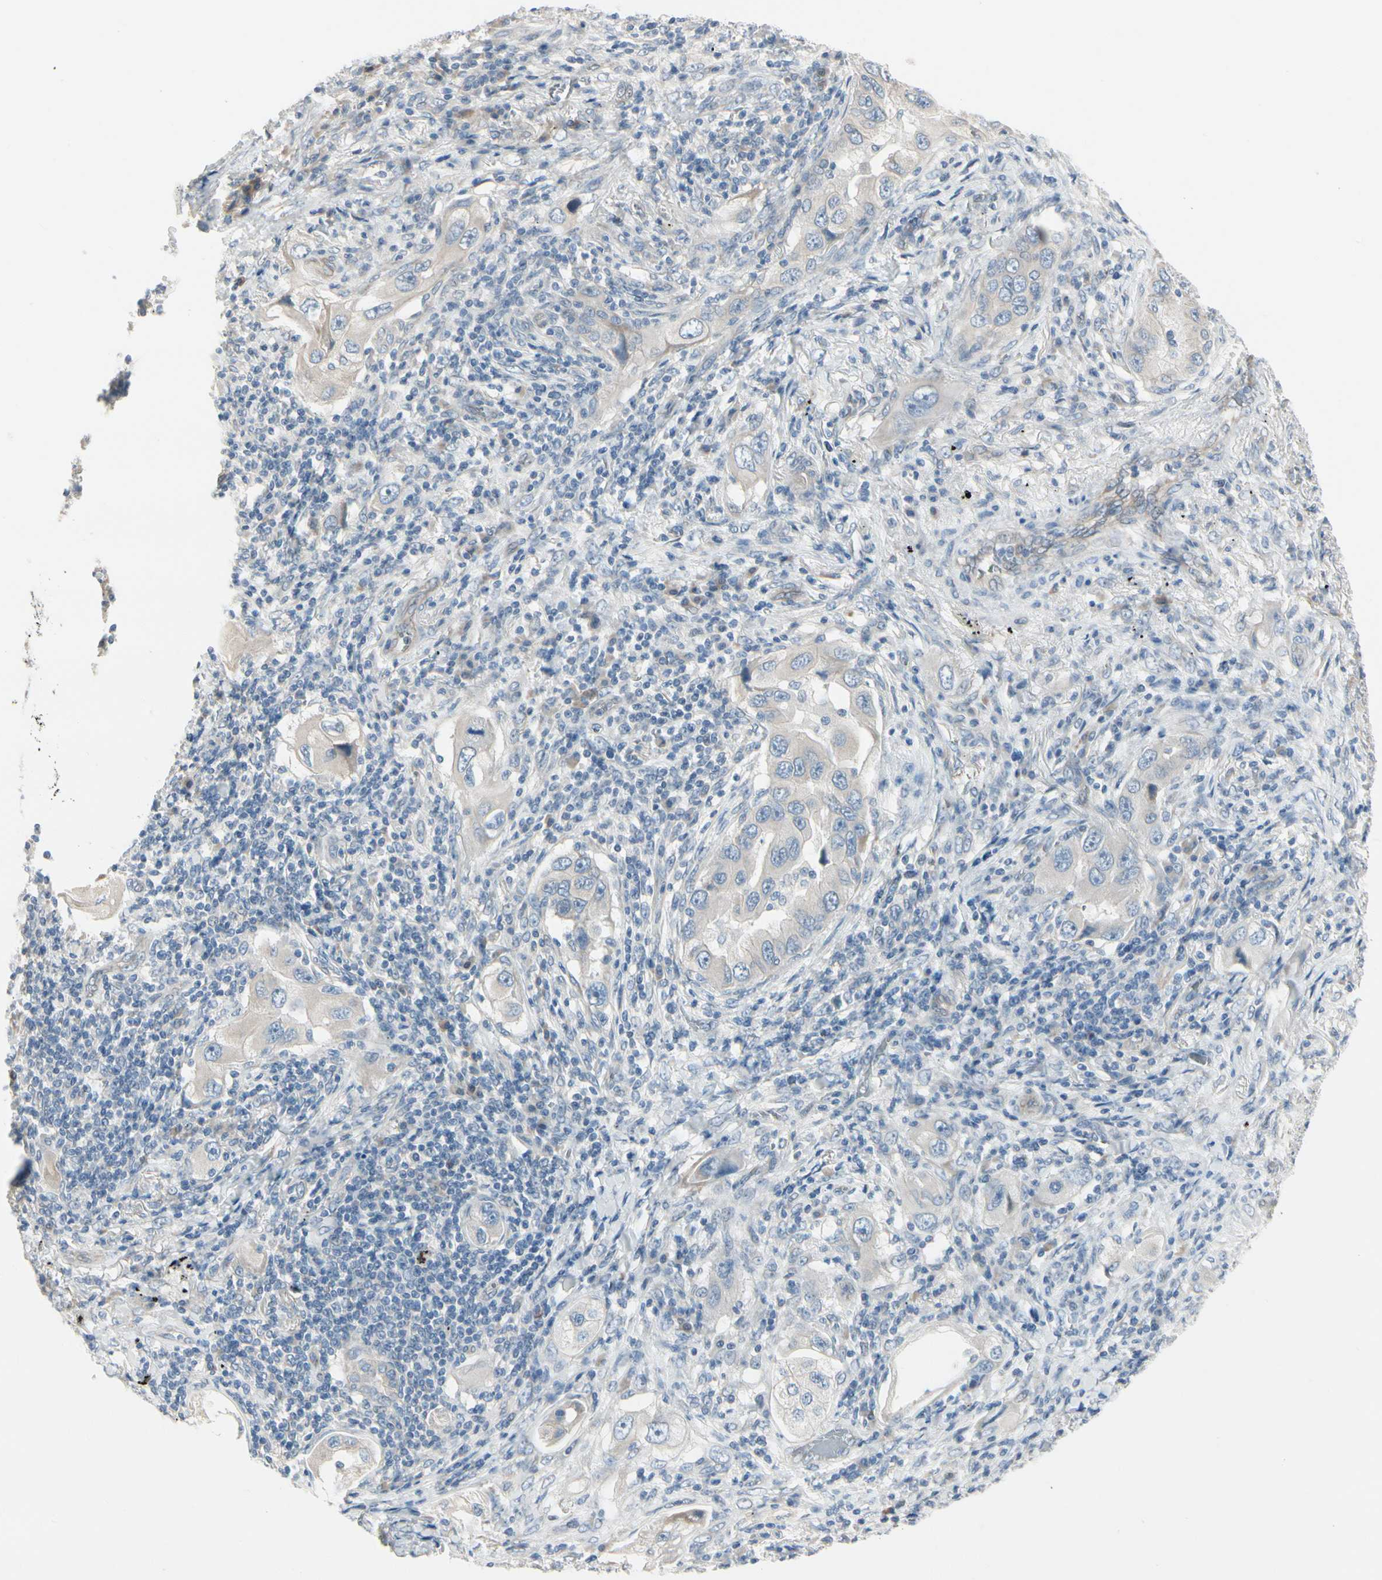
{"staining": {"intensity": "weak", "quantity": "<25%", "location": "cytoplasmic/membranous"}, "tissue": "lung cancer", "cell_type": "Tumor cells", "image_type": "cancer", "snomed": [{"axis": "morphology", "description": "Adenocarcinoma, NOS"}, {"axis": "topography", "description": "Lung"}], "caption": "Human lung cancer stained for a protein using IHC exhibits no staining in tumor cells.", "gene": "SPINK4", "patient": {"sex": "female", "age": 65}}